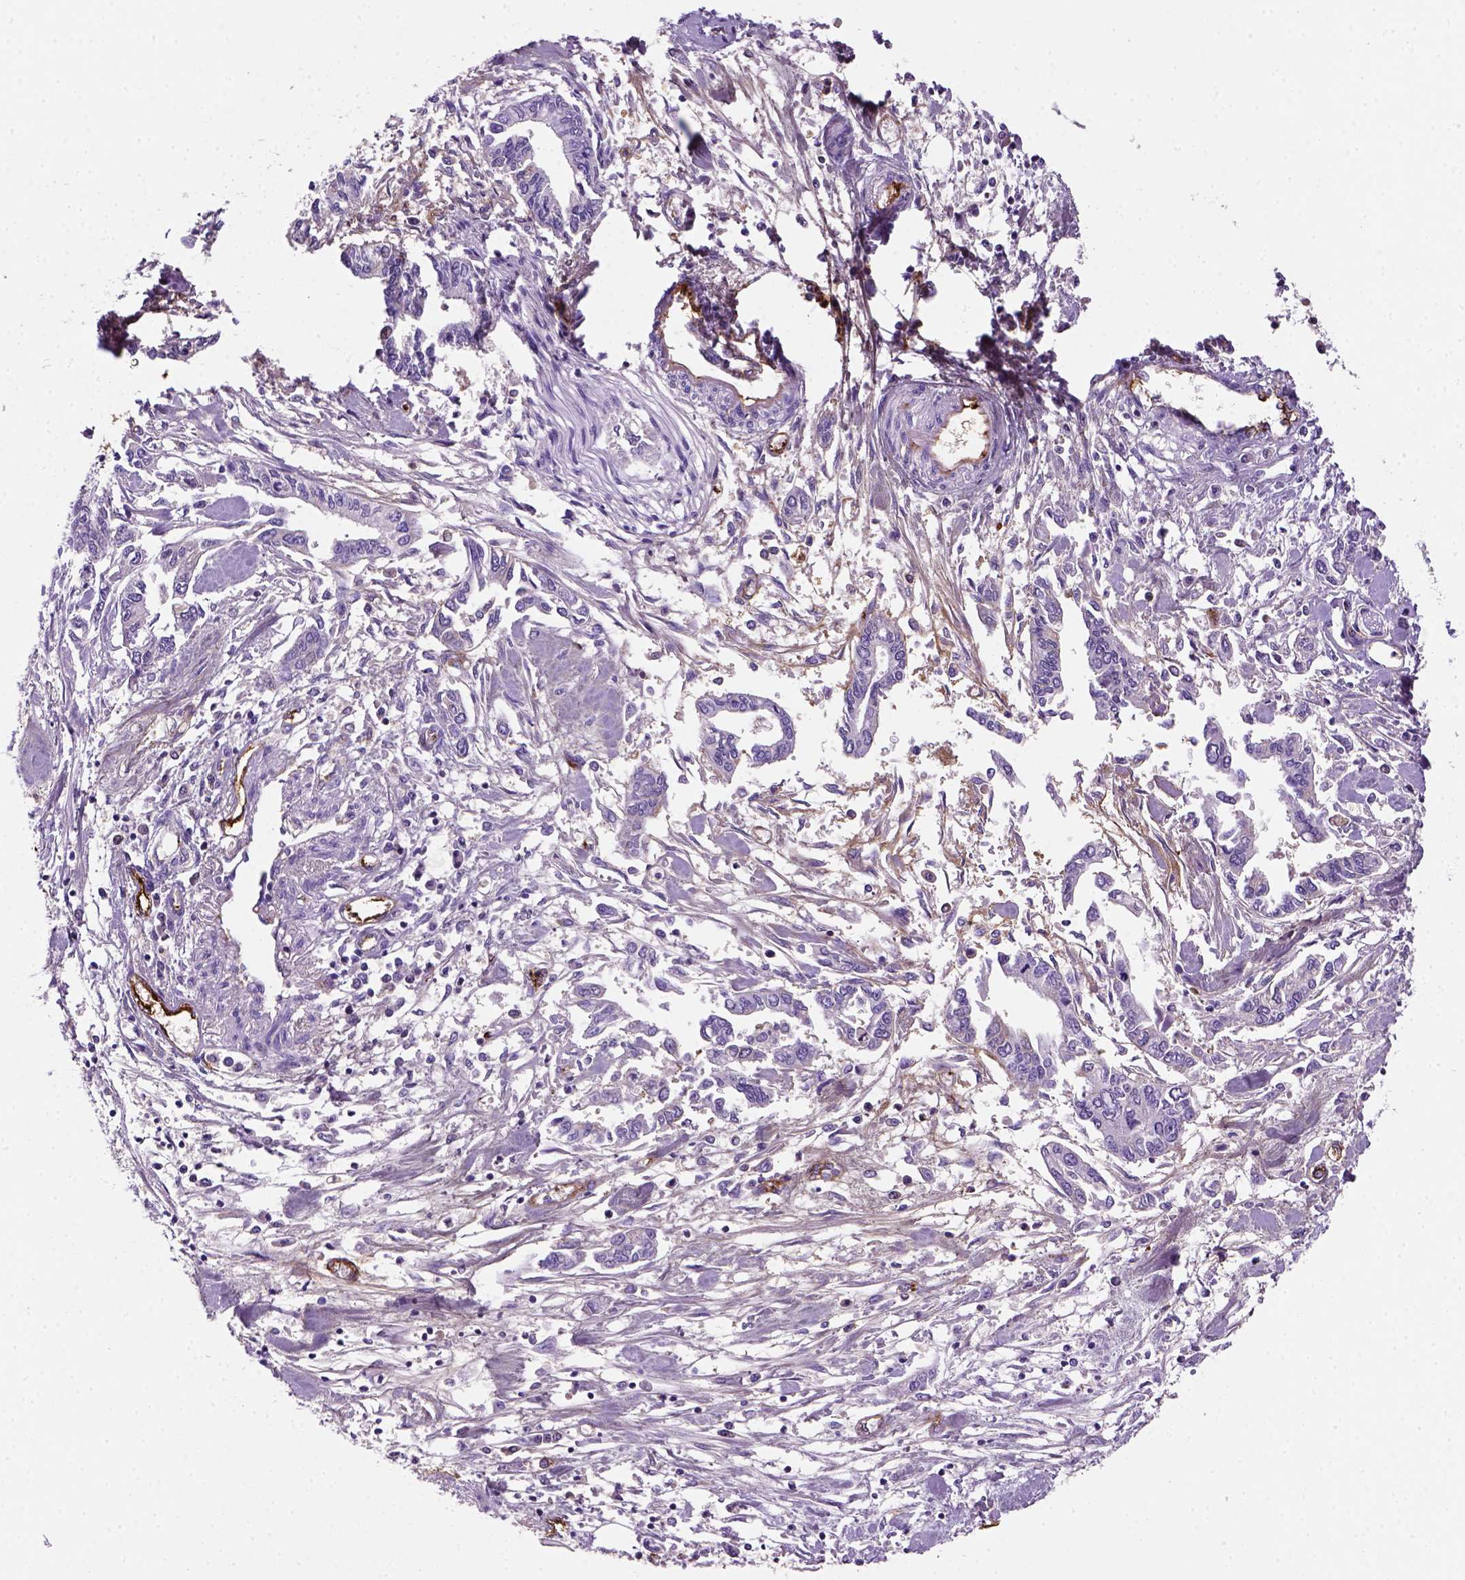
{"staining": {"intensity": "negative", "quantity": "none", "location": "none"}, "tissue": "pancreatic cancer", "cell_type": "Tumor cells", "image_type": "cancer", "snomed": [{"axis": "morphology", "description": "Adenocarcinoma, NOS"}, {"axis": "topography", "description": "Pancreas"}], "caption": "Tumor cells show no significant expression in pancreatic cancer.", "gene": "VWF", "patient": {"sex": "male", "age": 60}}